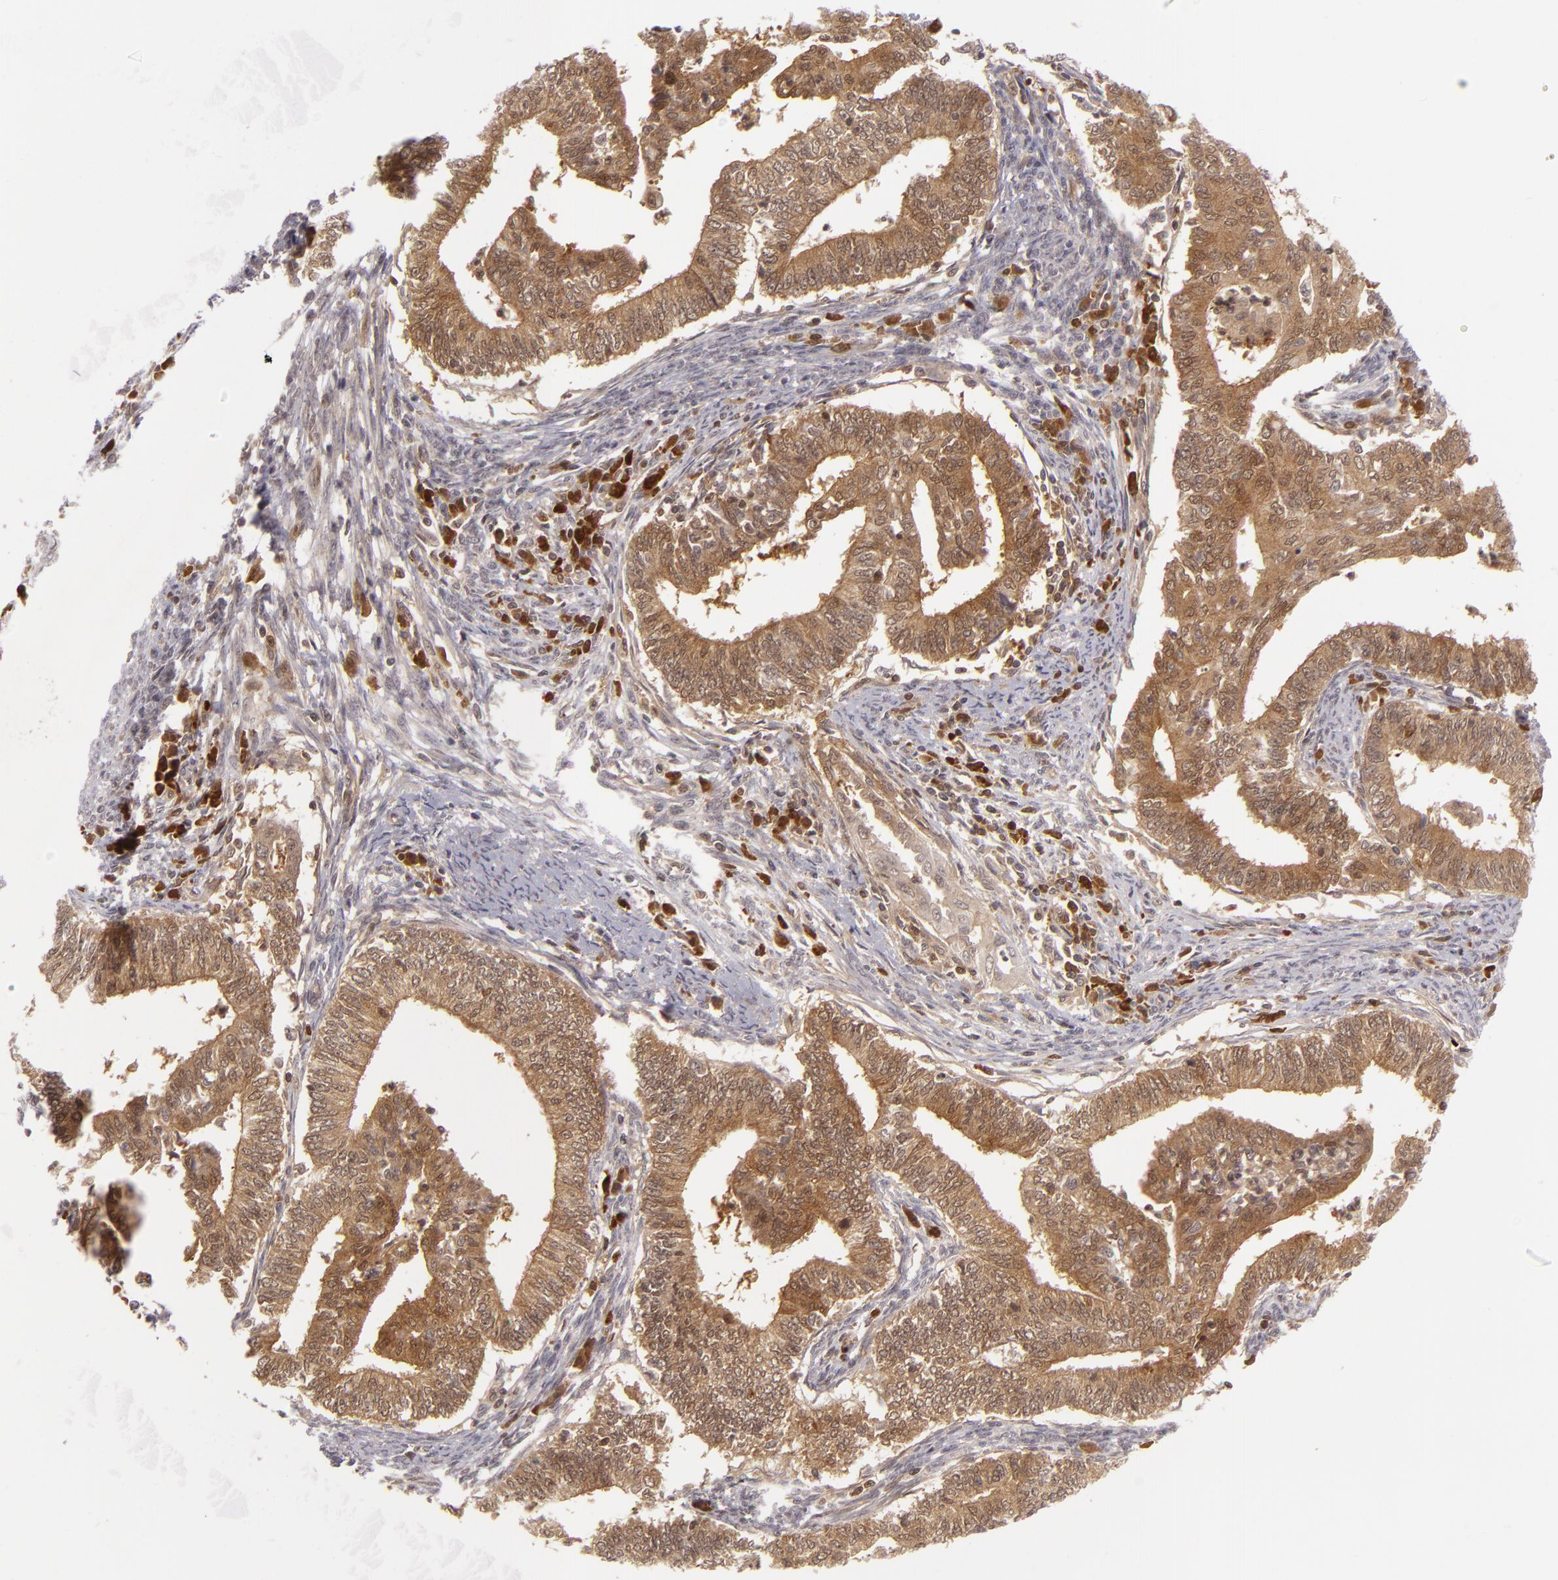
{"staining": {"intensity": "moderate", "quantity": ">75%", "location": "cytoplasmic/membranous"}, "tissue": "endometrial cancer", "cell_type": "Tumor cells", "image_type": "cancer", "snomed": [{"axis": "morphology", "description": "Adenocarcinoma, NOS"}, {"axis": "topography", "description": "Endometrium"}], "caption": "Brown immunohistochemical staining in adenocarcinoma (endometrial) exhibits moderate cytoplasmic/membranous positivity in approximately >75% of tumor cells. (Brightfield microscopy of DAB IHC at high magnification).", "gene": "ZBTB33", "patient": {"sex": "female", "age": 66}}